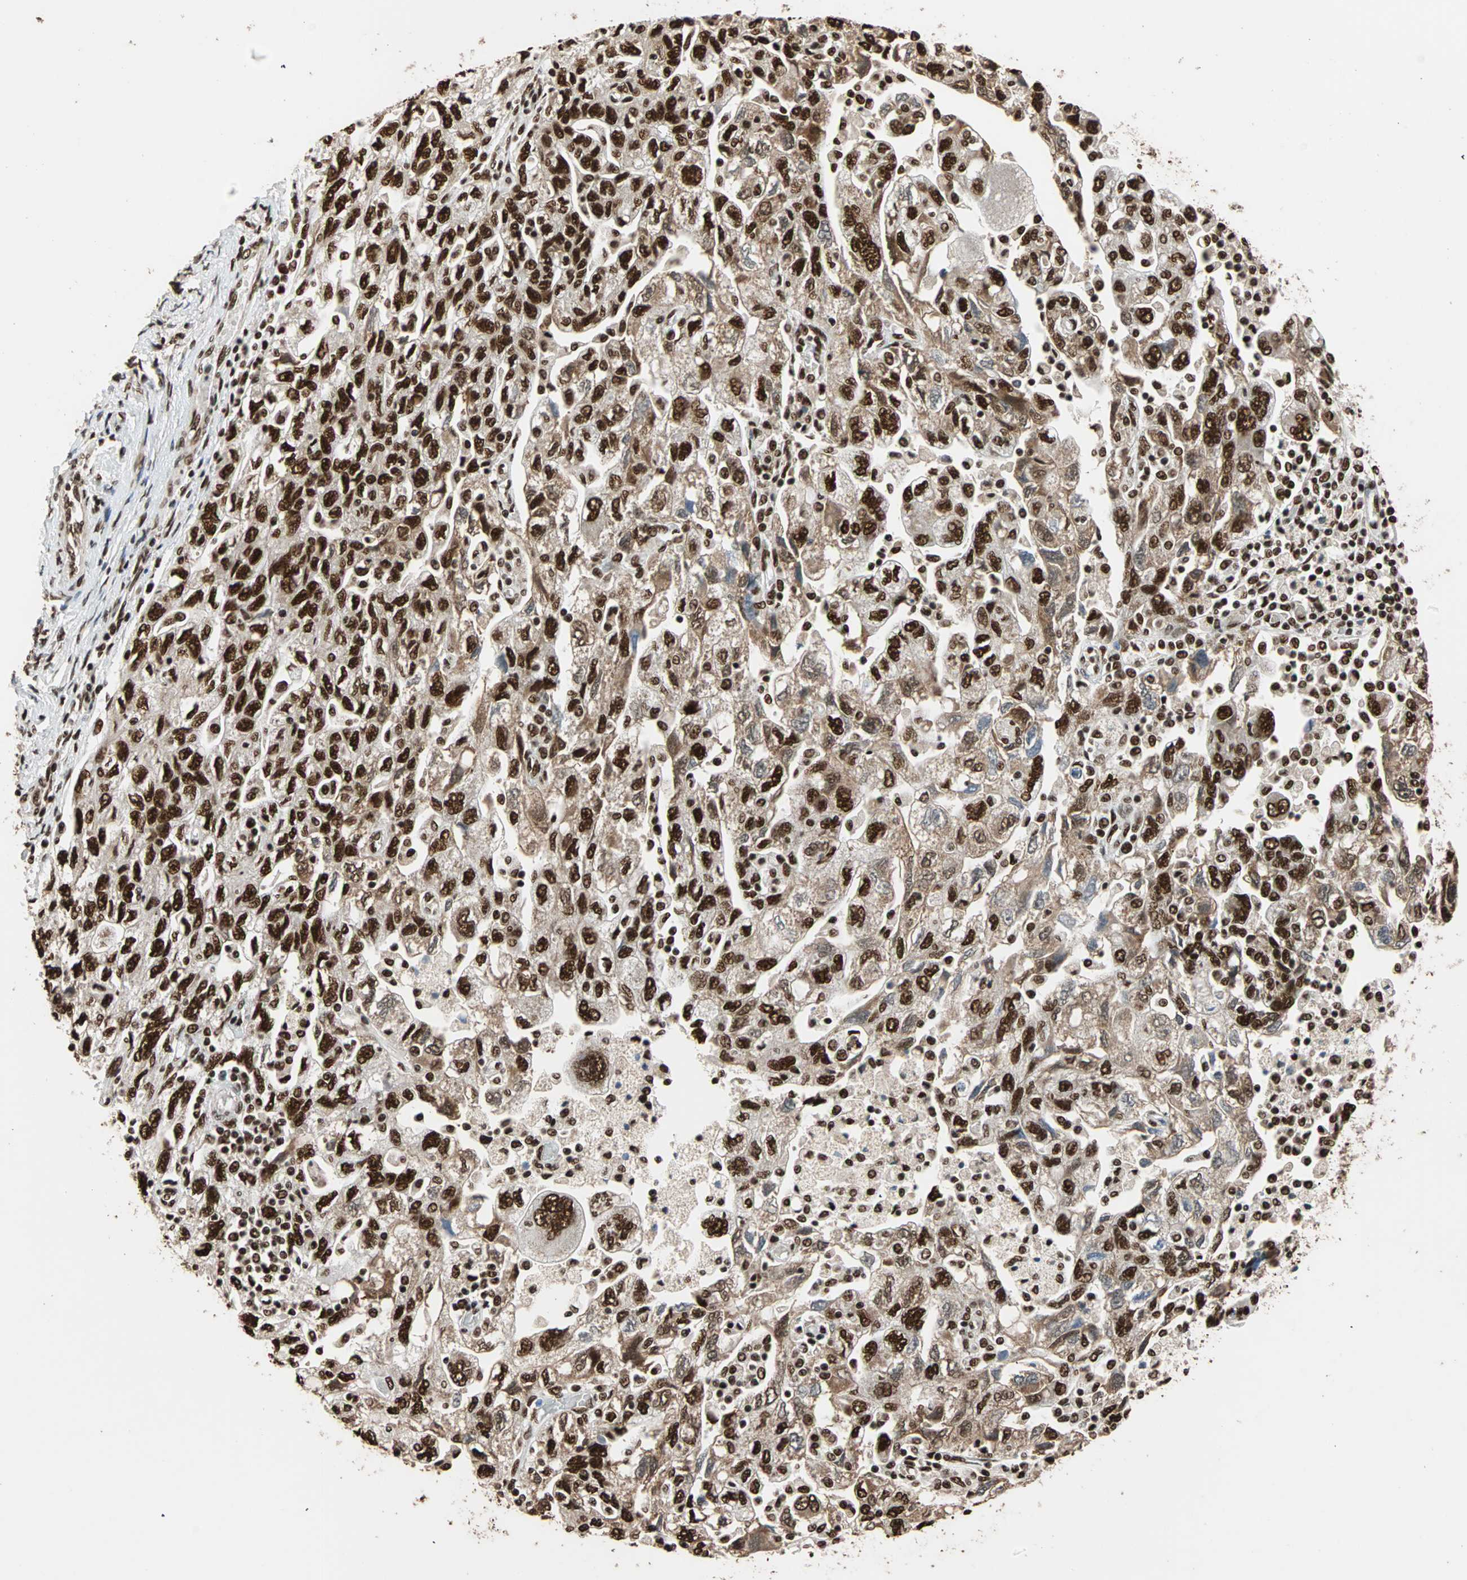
{"staining": {"intensity": "strong", "quantity": ">75%", "location": "nuclear"}, "tissue": "ovarian cancer", "cell_type": "Tumor cells", "image_type": "cancer", "snomed": [{"axis": "morphology", "description": "Carcinoma, NOS"}, {"axis": "morphology", "description": "Cystadenocarcinoma, serous, NOS"}, {"axis": "topography", "description": "Ovary"}], "caption": "Human ovarian cancer (carcinoma) stained with a protein marker shows strong staining in tumor cells.", "gene": "ILF2", "patient": {"sex": "female", "age": 69}}